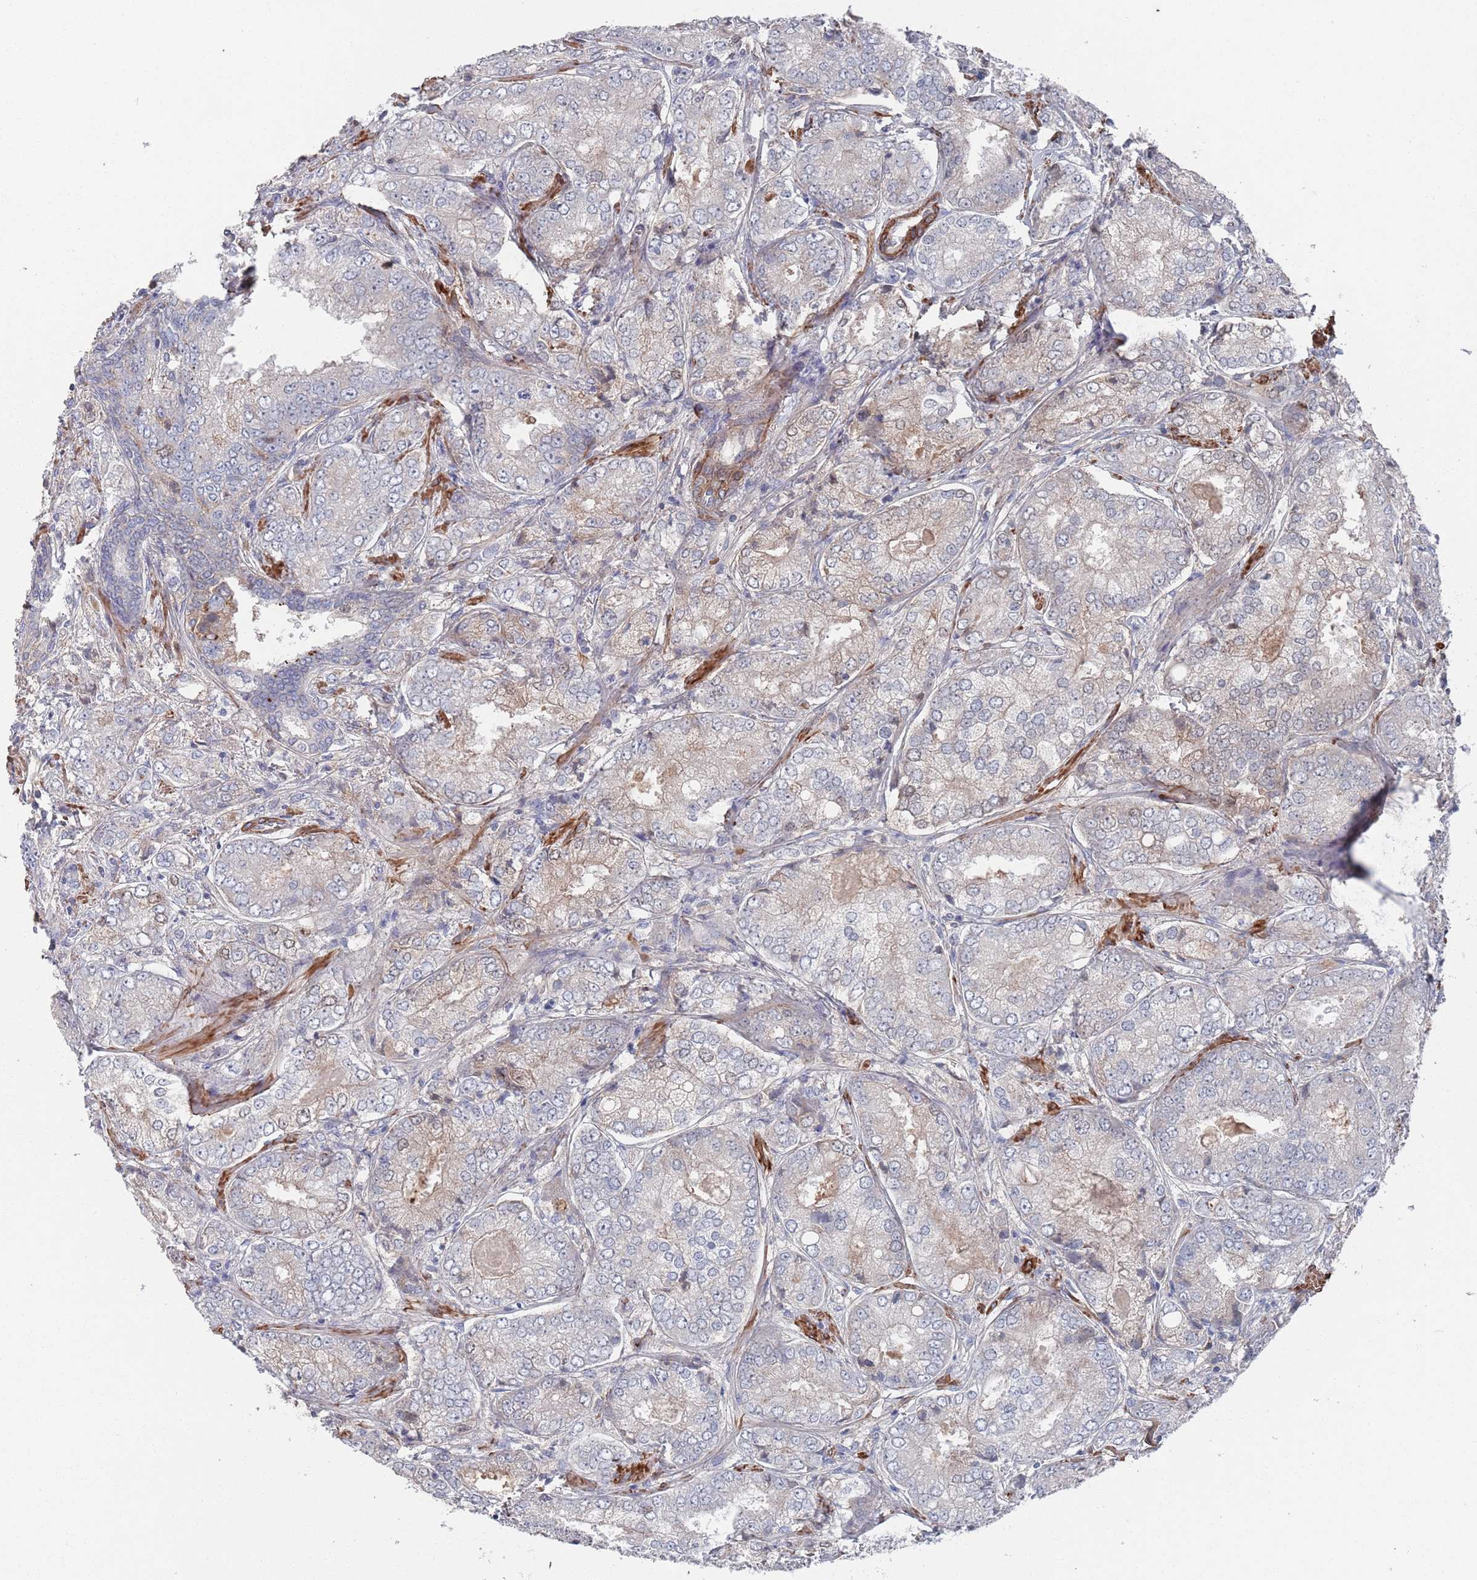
{"staining": {"intensity": "negative", "quantity": "none", "location": "none"}, "tissue": "prostate cancer", "cell_type": "Tumor cells", "image_type": "cancer", "snomed": [{"axis": "morphology", "description": "Adenocarcinoma, High grade"}, {"axis": "topography", "description": "Prostate"}], "caption": "High power microscopy micrograph of an immunohistochemistry (IHC) histopathology image of prostate cancer, revealing no significant staining in tumor cells.", "gene": "PLEKHA4", "patient": {"sex": "male", "age": 63}}